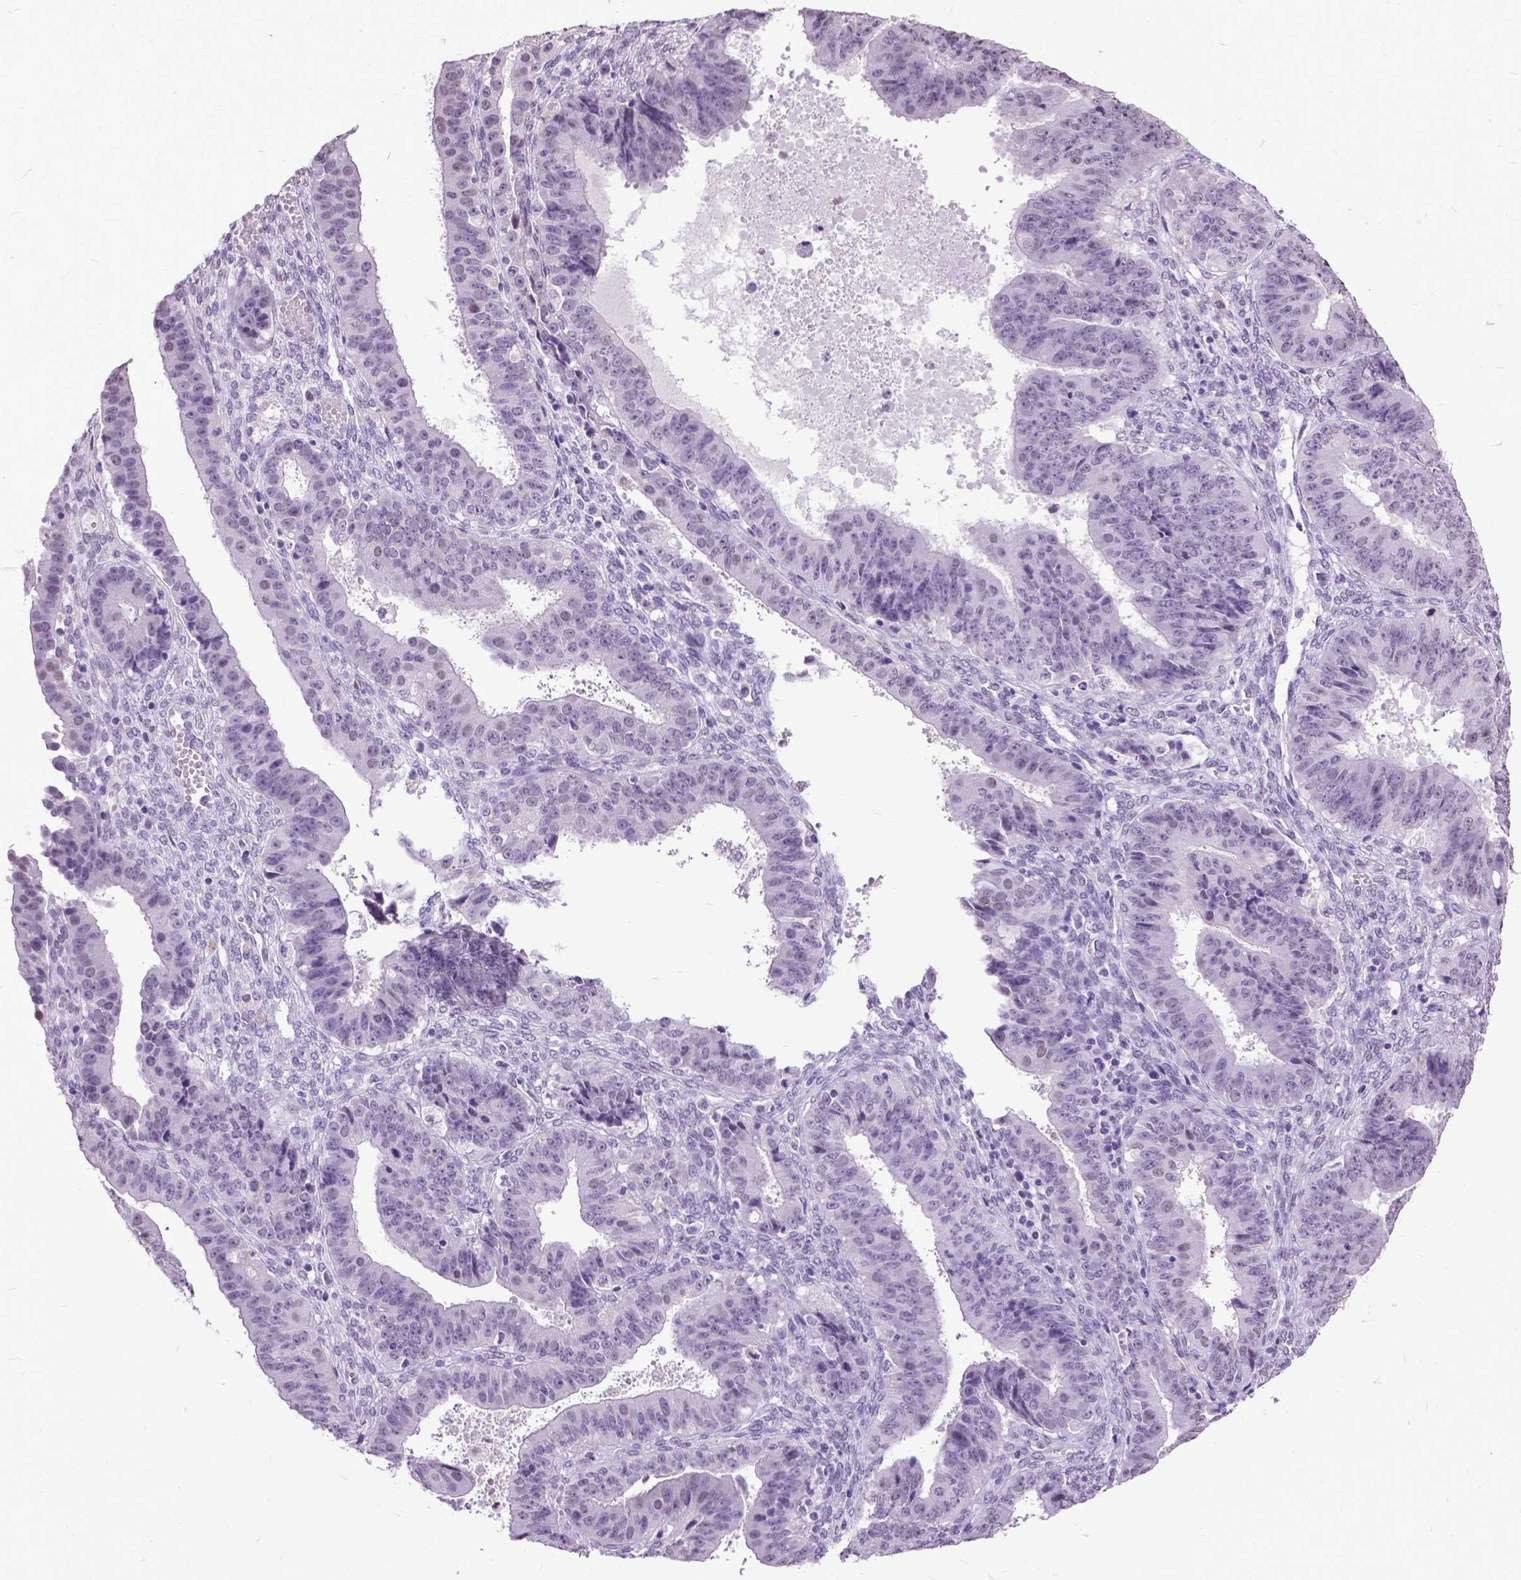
{"staining": {"intensity": "negative", "quantity": "none", "location": "none"}, "tissue": "ovarian cancer", "cell_type": "Tumor cells", "image_type": "cancer", "snomed": [{"axis": "morphology", "description": "Carcinoma, endometroid"}, {"axis": "topography", "description": "Ovary"}], "caption": "The histopathology image demonstrates no staining of tumor cells in ovarian endometroid carcinoma.", "gene": "MARCHF10", "patient": {"sex": "female", "age": 42}}